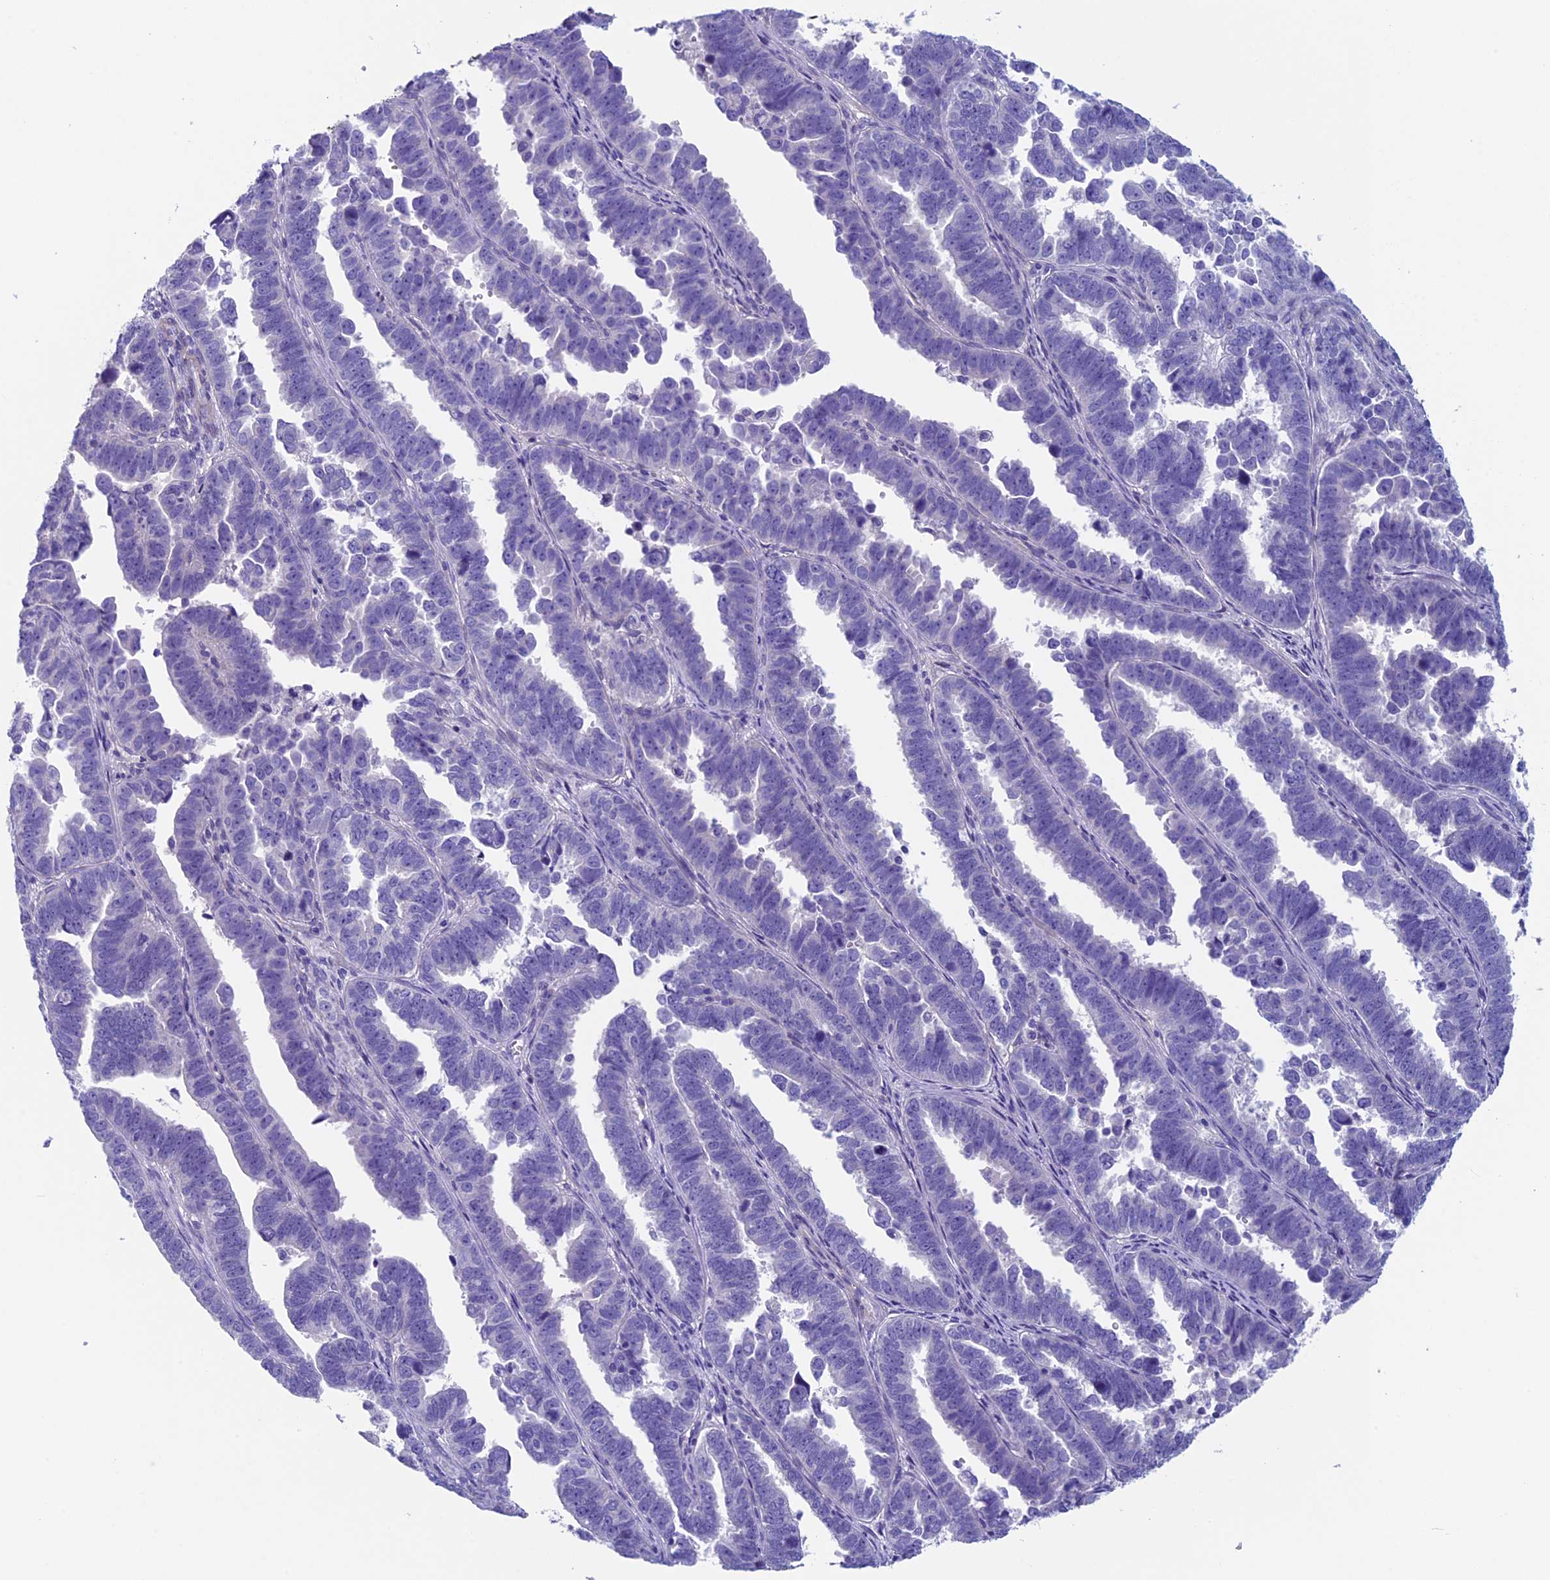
{"staining": {"intensity": "negative", "quantity": "none", "location": "none"}, "tissue": "endometrial cancer", "cell_type": "Tumor cells", "image_type": "cancer", "snomed": [{"axis": "morphology", "description": "Adenocarcinoma, NOS"}, {"axis": "topography", "description": "Endometrium"}], "caption": "Immunohistochemistry micrograph of adenocarcinoma (endometrial) stained for a protein (brown), which reveals no staining in tumor cells. Nuclei are stained in blue.", "gene": "ADH7", "patient": {"sex": "female", "age": 75}}